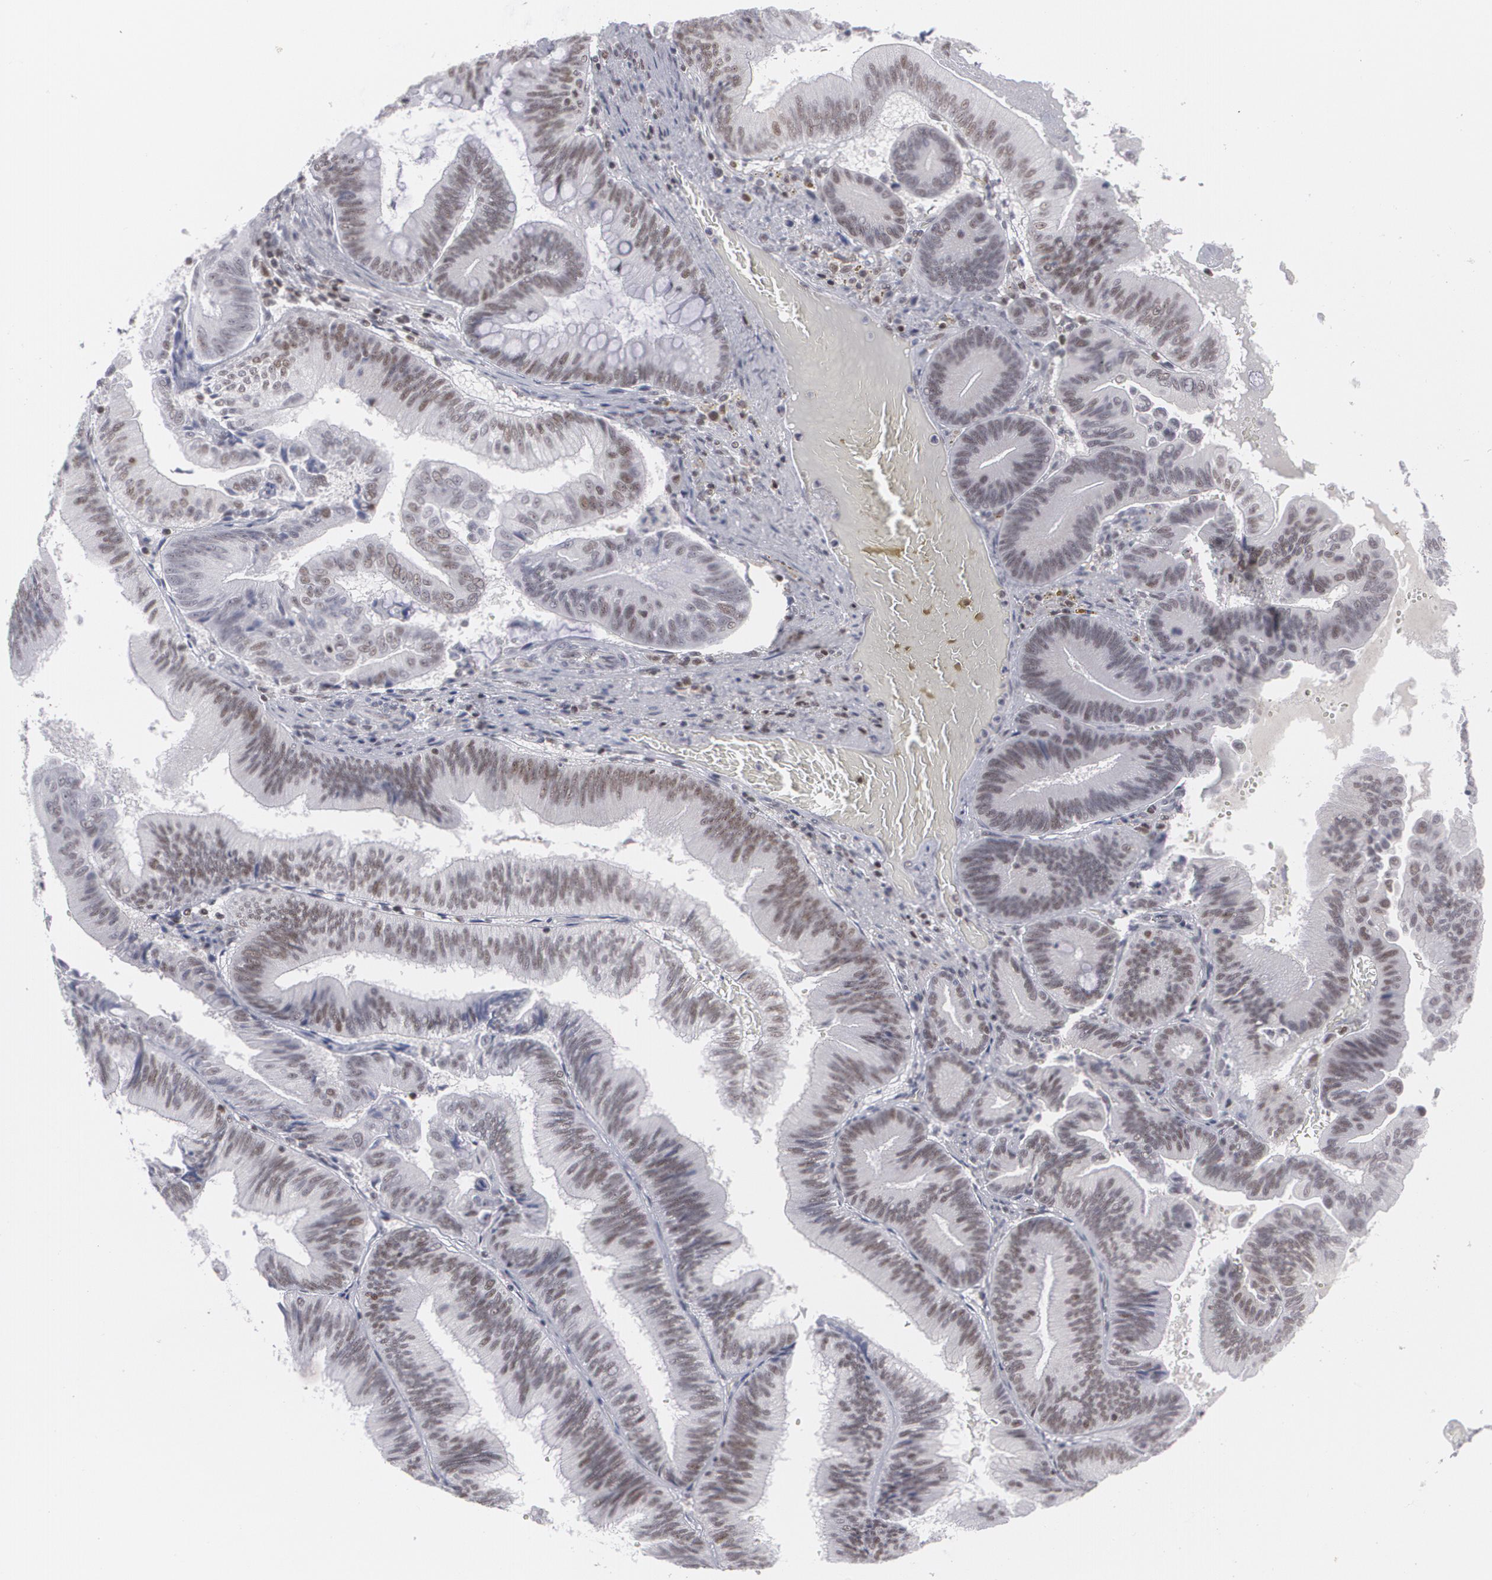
{"staining": {"intensity": "moderate", "quantity": "25%-75%", "location": "nuclear"}, "tissue": "pancreatic cancer", "cell_type": "Tumor cells", "image_type": "cancer", "snomed": [{"axis": "morphology", "description": "Adenocarcinoma, NOS"}, {"axis": "topography", "description": "Pancreas"}], "caption": "About 25%-75% of tumor cells in human adenocarcinoma (pancreatic) demonstrate moderate nuclear protein expression as visualized by brown immunohistochemical staining.", "gene": "MCL1", "patient": {"sex": "male", "age": 82}}